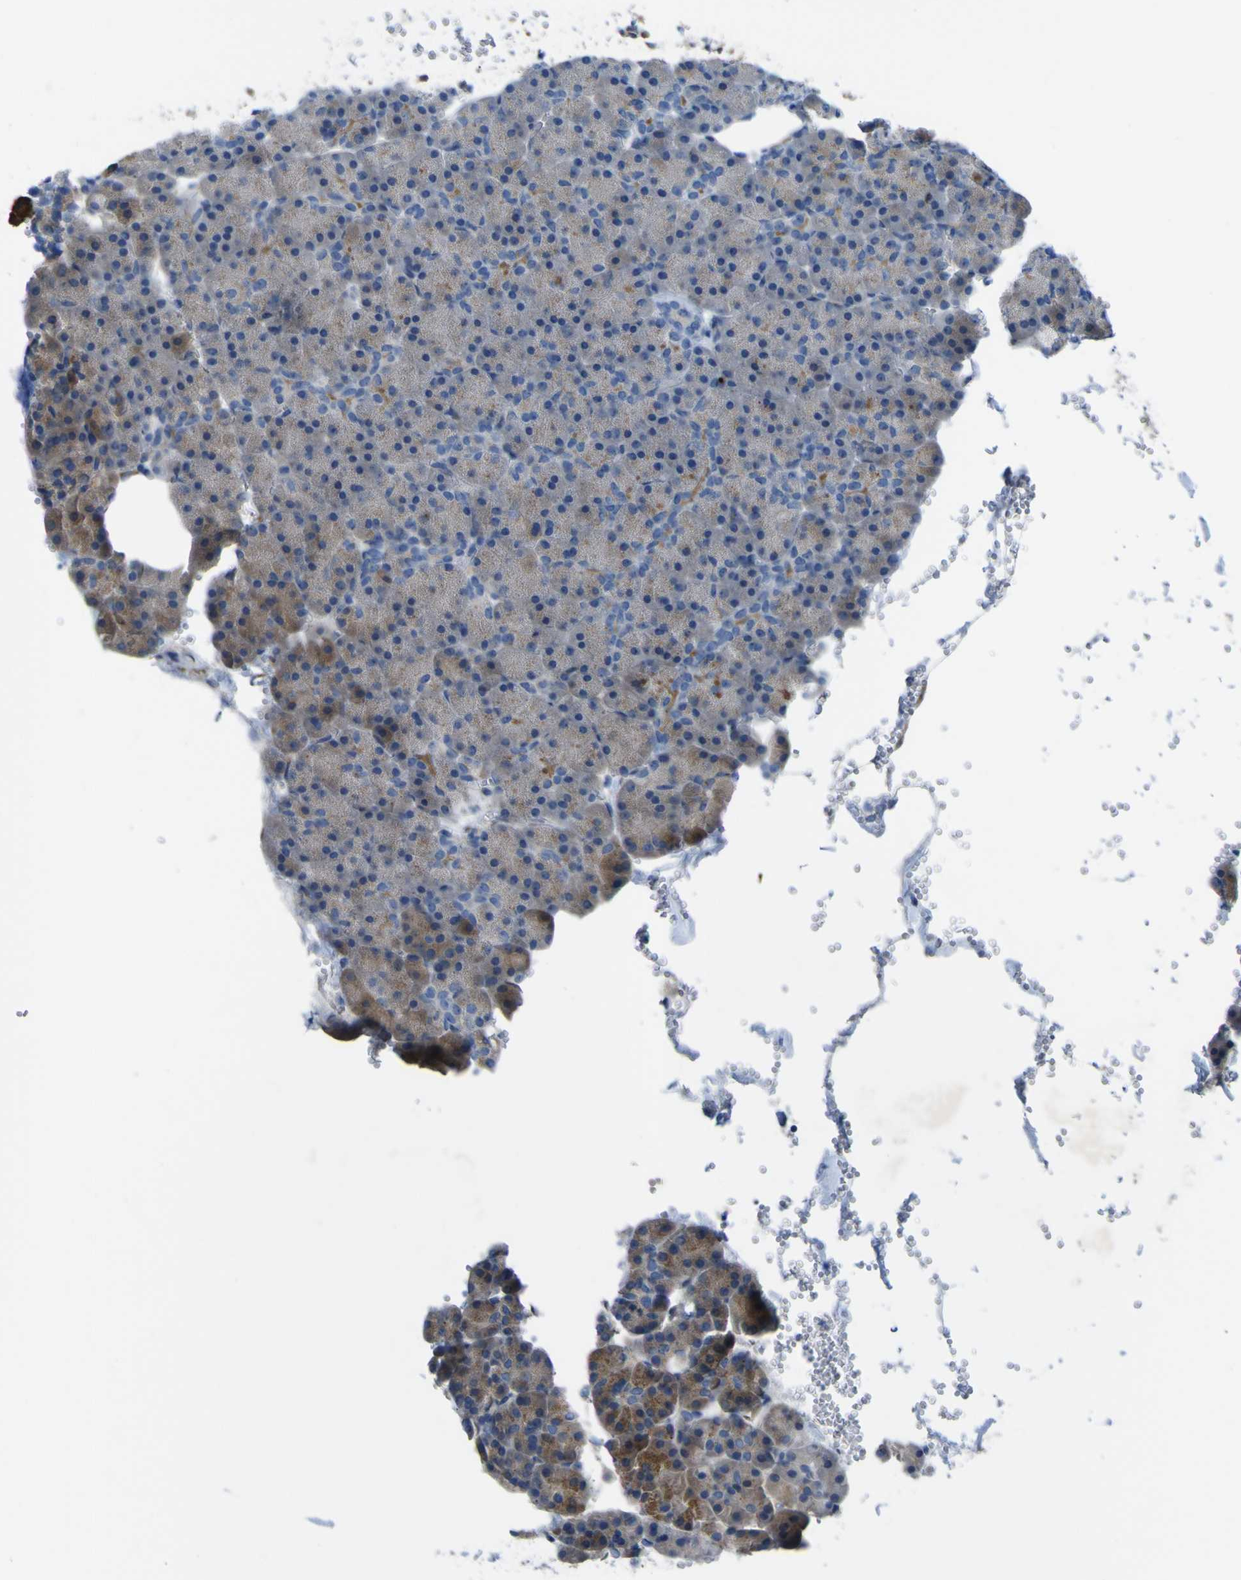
{"staining": {"intensity": "moderate", "quantity": "25%-75%", "location": "cytoplasmic/membranous"}, "tissue": "pancreas", "cell_type": "Exocrine glandular cells", "image_type": "normal", "snomed": [{"axis": "morphology", "description": "Normal tissue, NOS"}, {"axis": "topography", "description": "Pancreas"}], "caption": "Unremarkable pancreas shows moderate cytoplasmic/membranous expression in about 25%-75% of exocrine glandular cells, visualized by immunohistochemistry.", "gene": "CST3", "patient": {"sex": "female", "age": 35}}